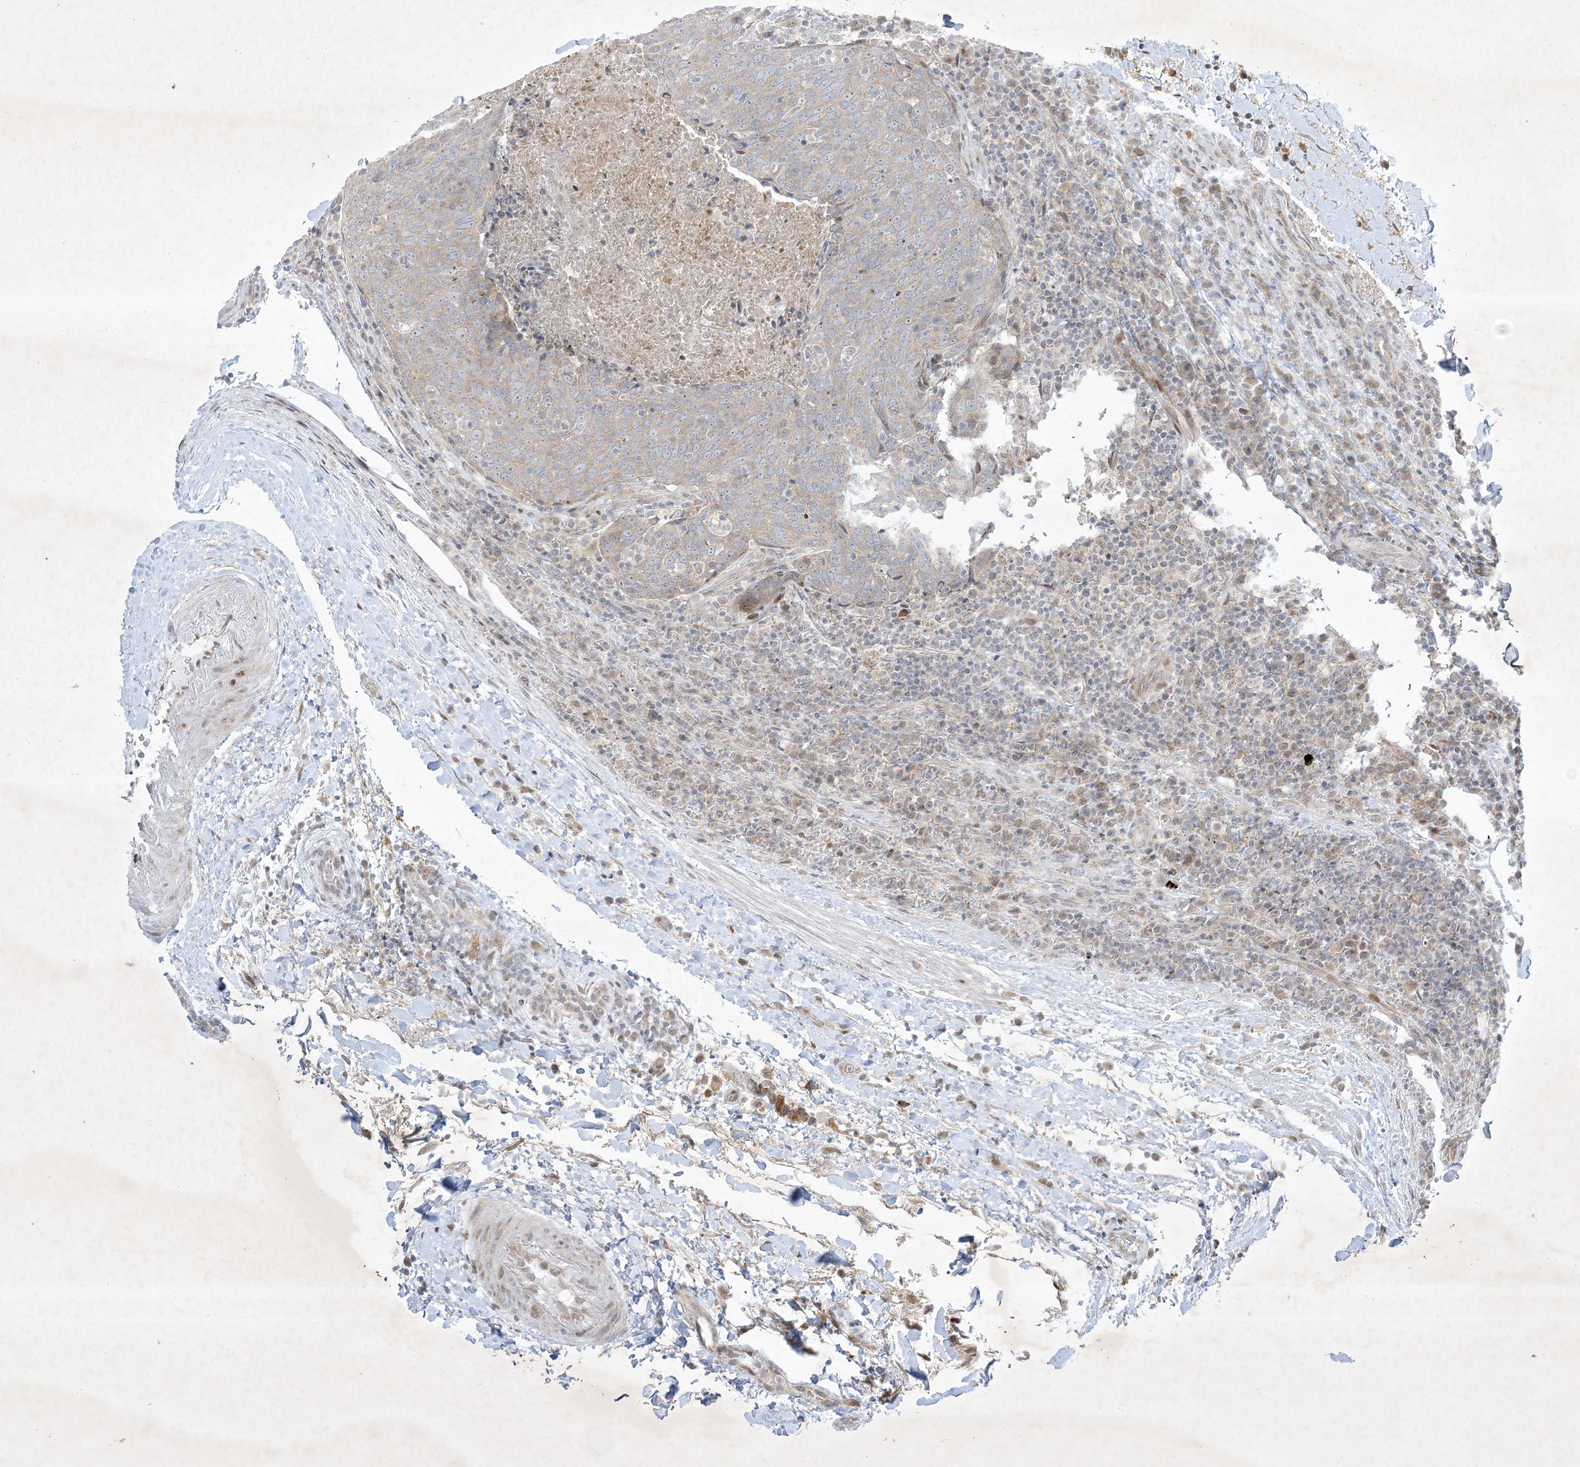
{"staining": {"intensity": "negative", "quantity": "none", "location": "none"}, "tissue": "head and neck cancer", "cell_type": "Tumor cells", "image_type": "cancer", "snomed": [{"axis": "morphology", "description": "Squamous cell carcinoma, NOS"}, {"axis": "morphology", "description": "Squamous cell carcinoma, metastatic, NOS"}, {"axis": "topography", "description": "Lymph node"}, {"axis": "topography", "description": "Head-Neck"}], "caption": "This is an immunohistochemistry (IHC) histopathology image of human head and neck metastatic squamous cell carcinoma. There is no positivity in tumor cells.", "gene": "SOGA3", "patient": {"sex": "male", "age": 62}}